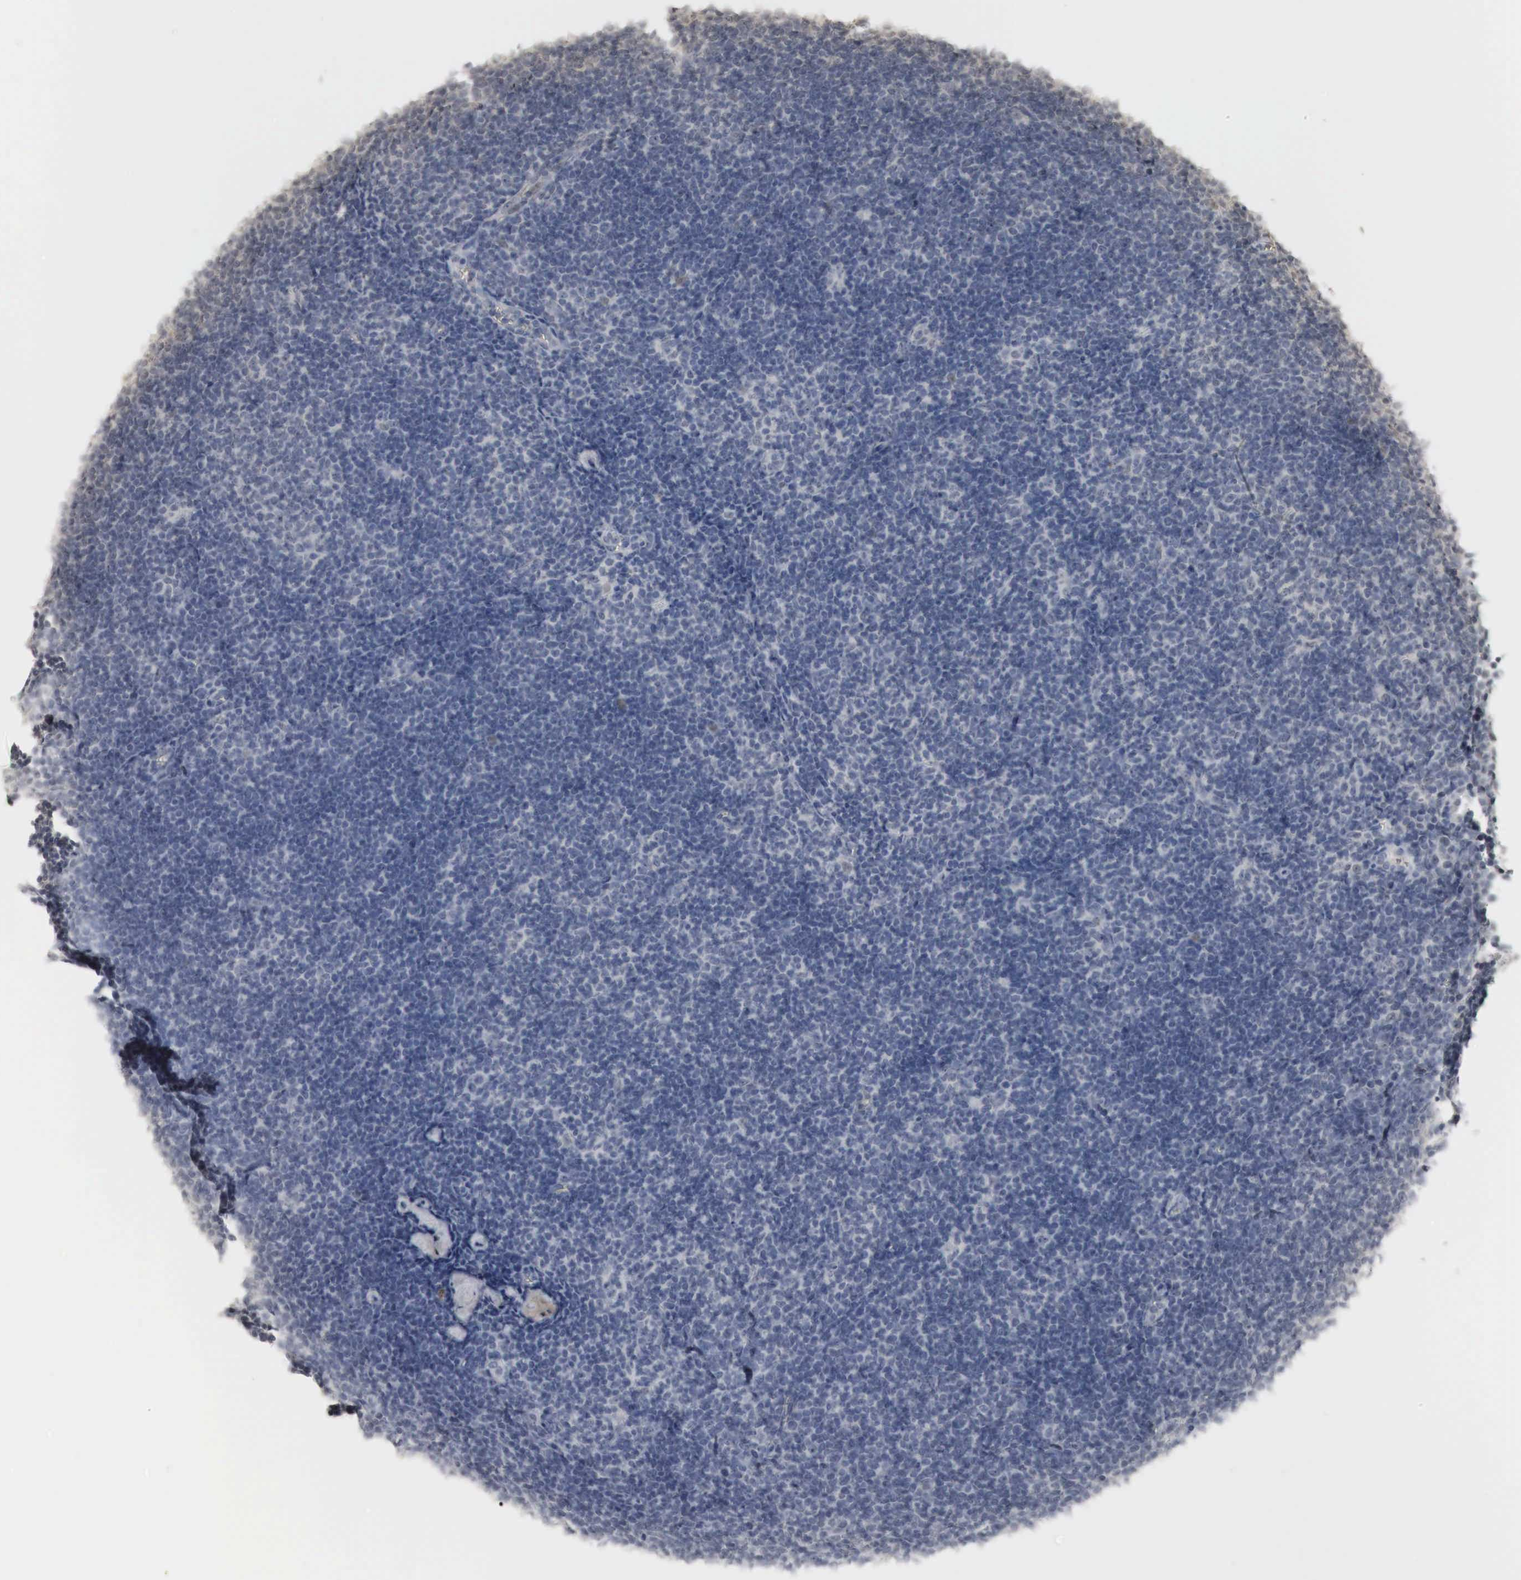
{"staining": {"intensity": "negative", "quantity": "none", "location": "none"}, "tissue": "lymphoma", "cell_type": "Tumor cells", "image_type": "cancer", "snomed": [{"axis": "morphology", "description": "Malignant lymphoma, non-Hodgkin's type, Low grade"}, {"axis": "topography", "description": "Lymph node"}], "caption": "The photomicrograph displays no staining of tumor cells in low-grade malignant lymphoma, non-Hodgkin's type.", "gene": "ERBB4", "patient": {"sex": "male", "age": 49}}